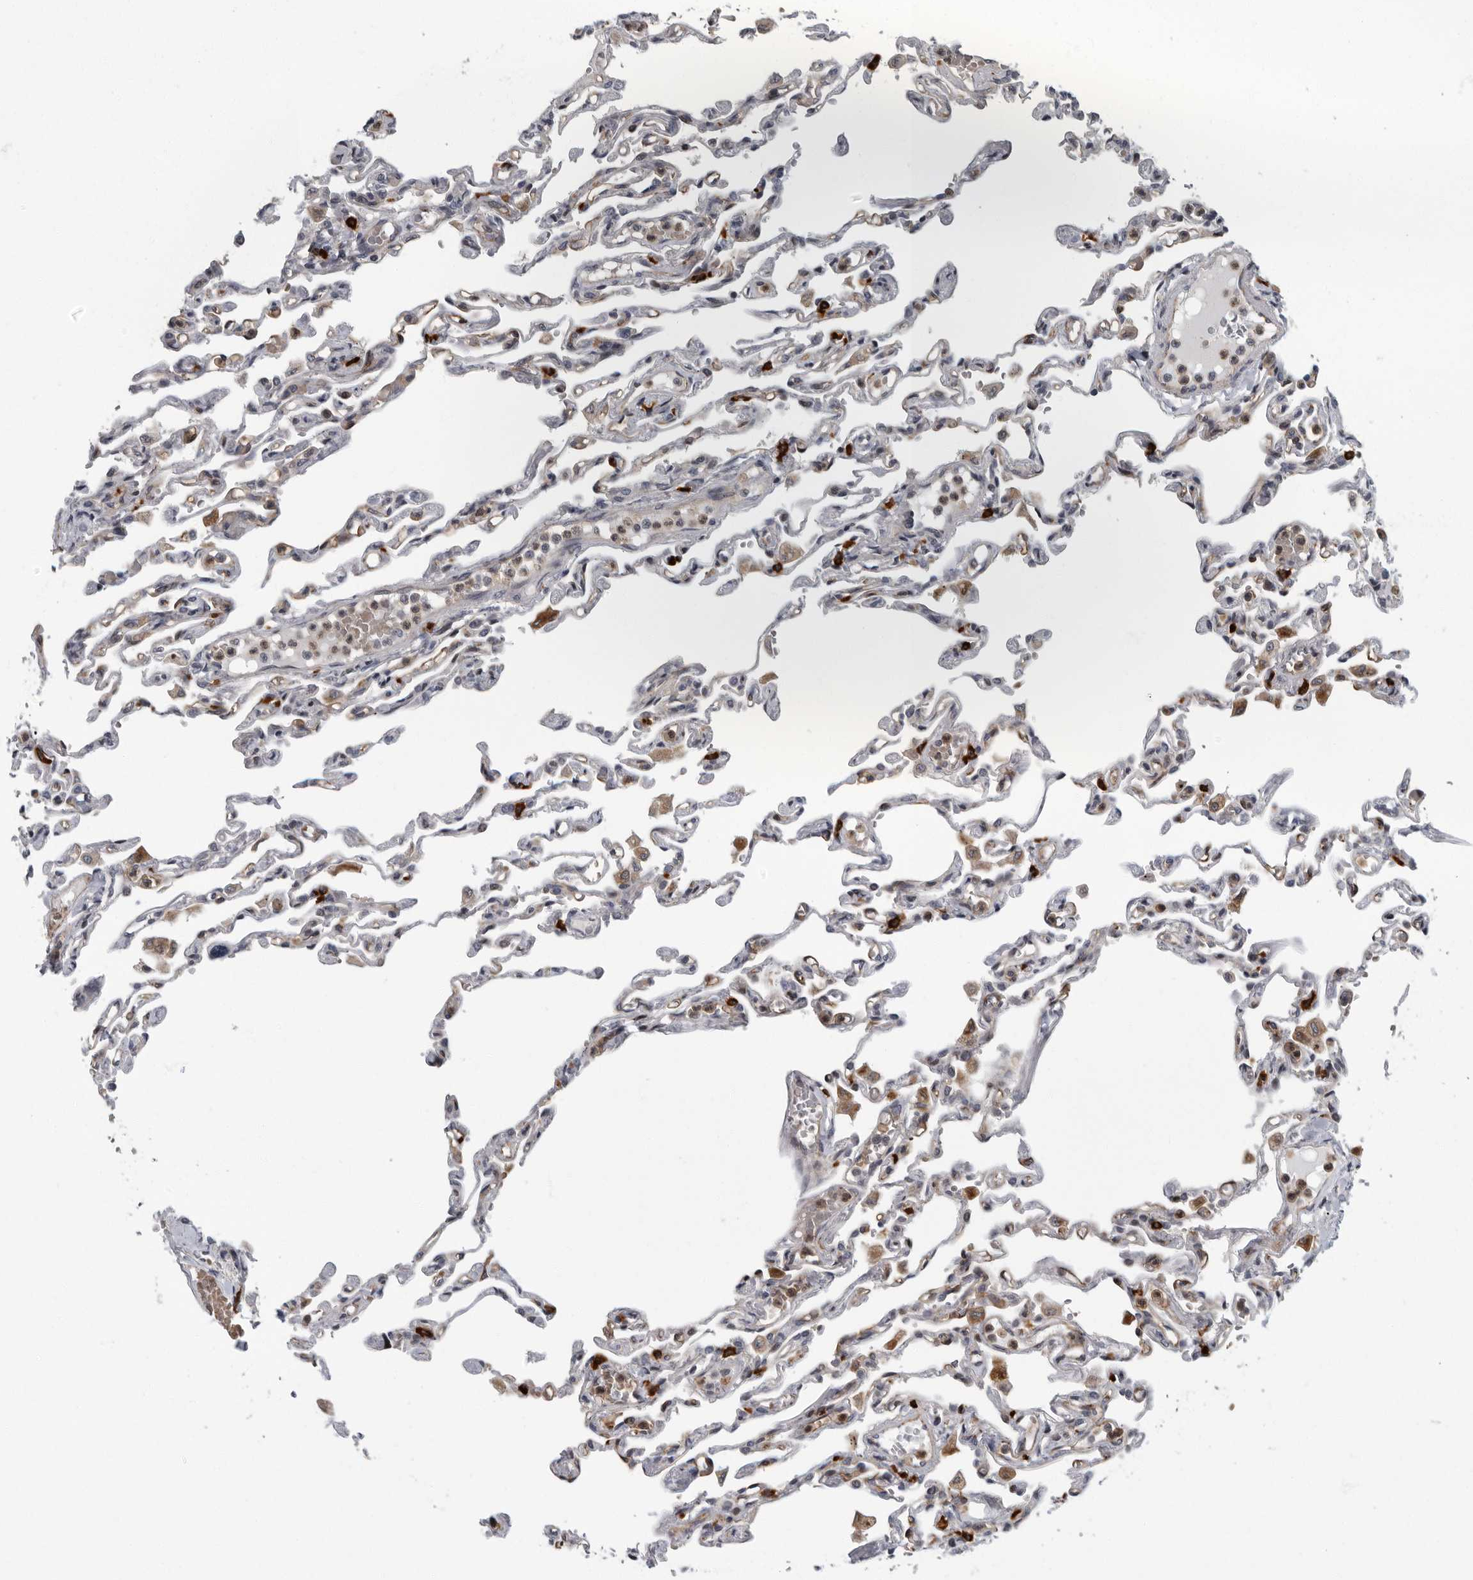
{"staining": {"intensity": "moderate", "quantity": "<25%", "location": "cytoplasmic/membranous"}, "tissue": "lung", "cell_type": "Alveolar cells", "image_type": "normal", "snomed": [{"axis": "morphology", "description": "Normal tissue, NOS"}, {"axis": "topography", "description": "Lung"}], "caption": "A photomicrograph showing moderate cytoplasmic/membranous staining in about <25% of alveolar cells in unremarkable lung, as visualized by brown immunohistochemical staining.", "gene": "PDCD11", "patient": {"sex": "male", "age": 21}}